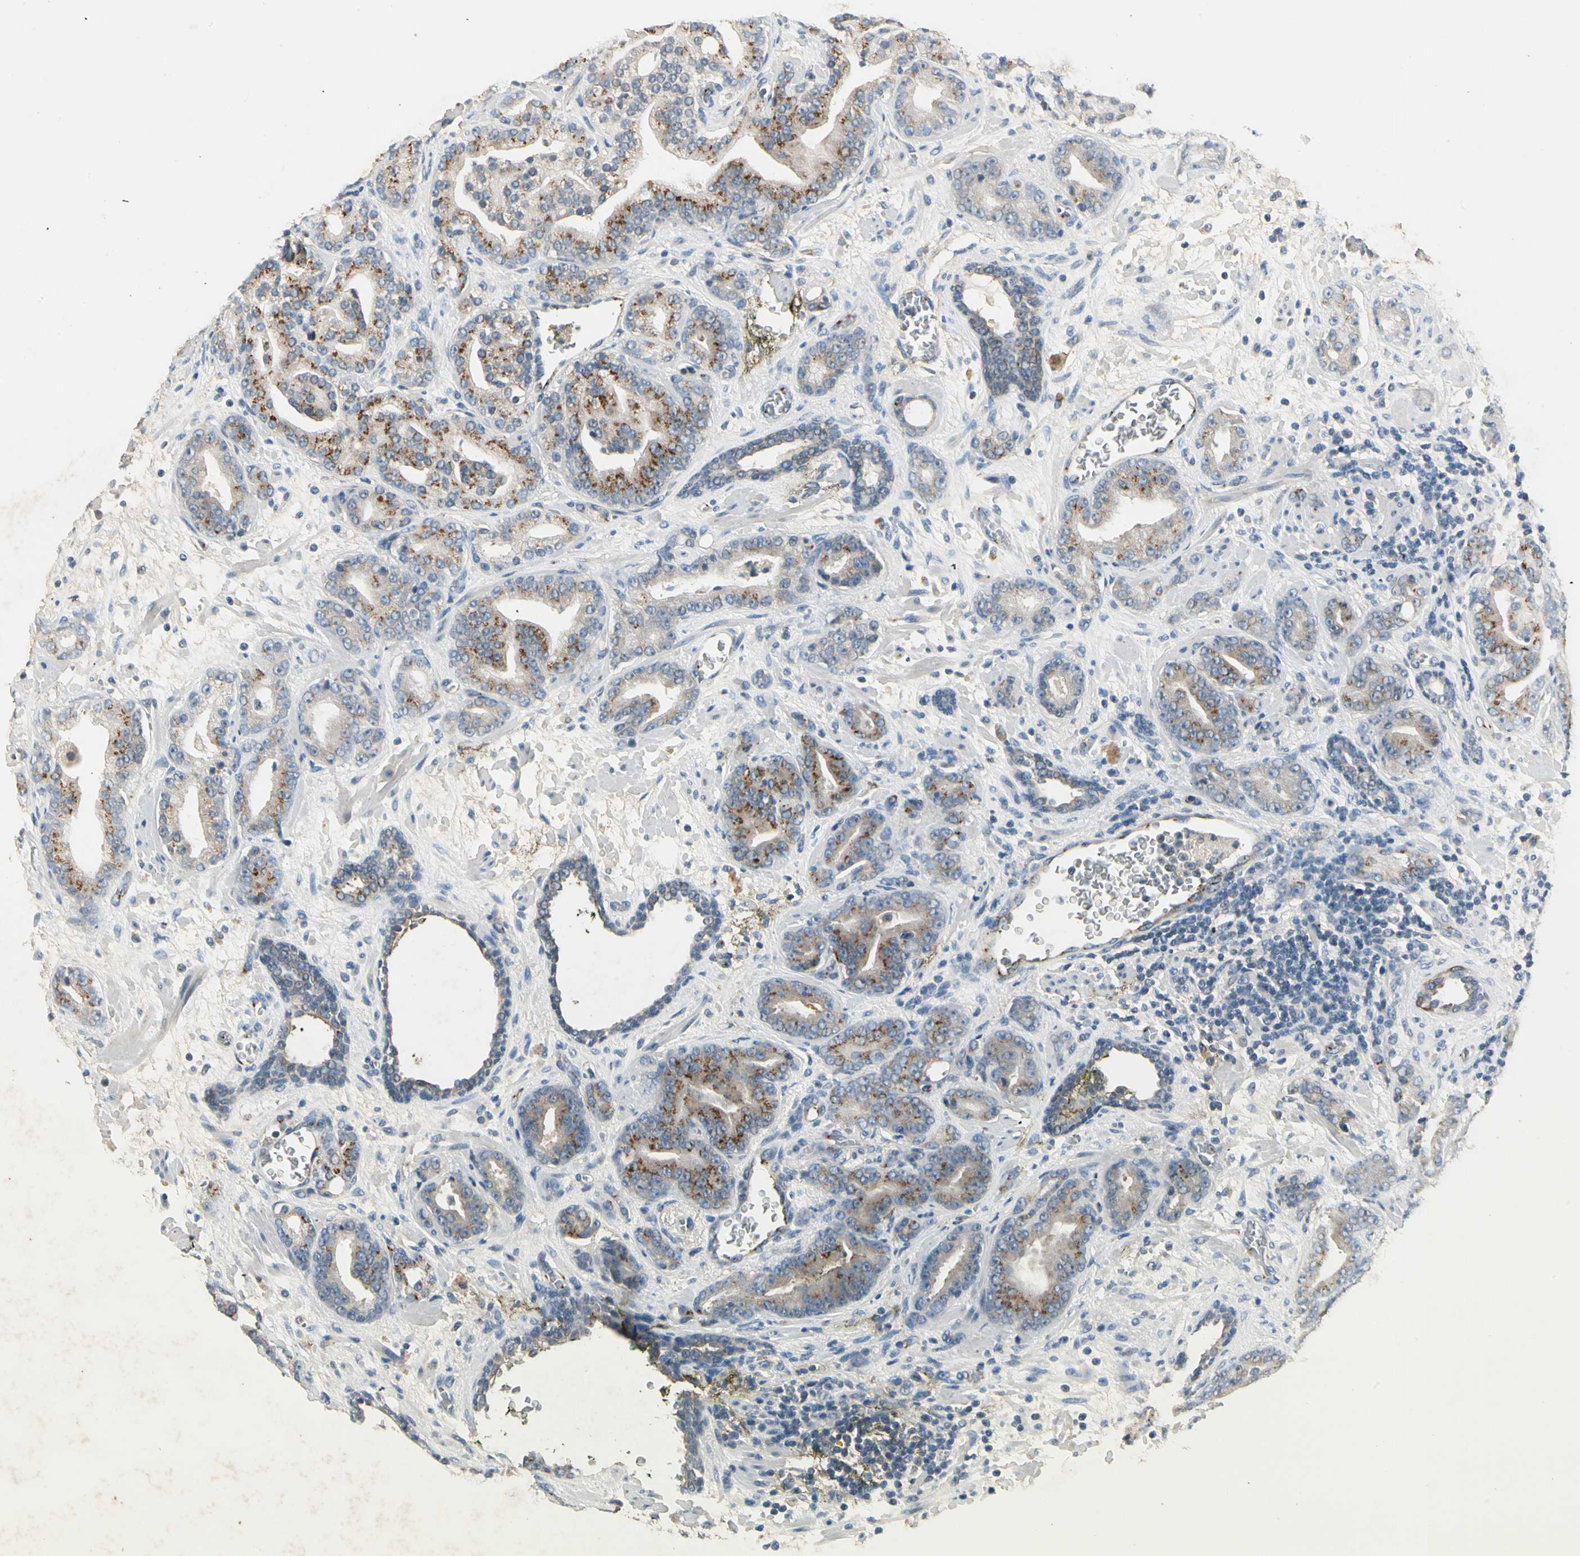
{"staining": {"intensity": "strong", "quantity": "25%-75%", "location": "cytoplasmic/membranous"}, "tissue": "prostate cancer", "cell_type": "Tumor cells", "image_type": "cancer", "snomed": [{"axis": "morphology", "description": "Adenocarcinoma, Low grade"}, {"axis": "topography", "description": "Prostate"}], "caption": "Prostate cancer tissue exhibits strong cytoplasmic/membranous staining in about 25%-75% of tumor cells", "gene": "MANSC1", "patient": {"sex": "male", "age": 63}}